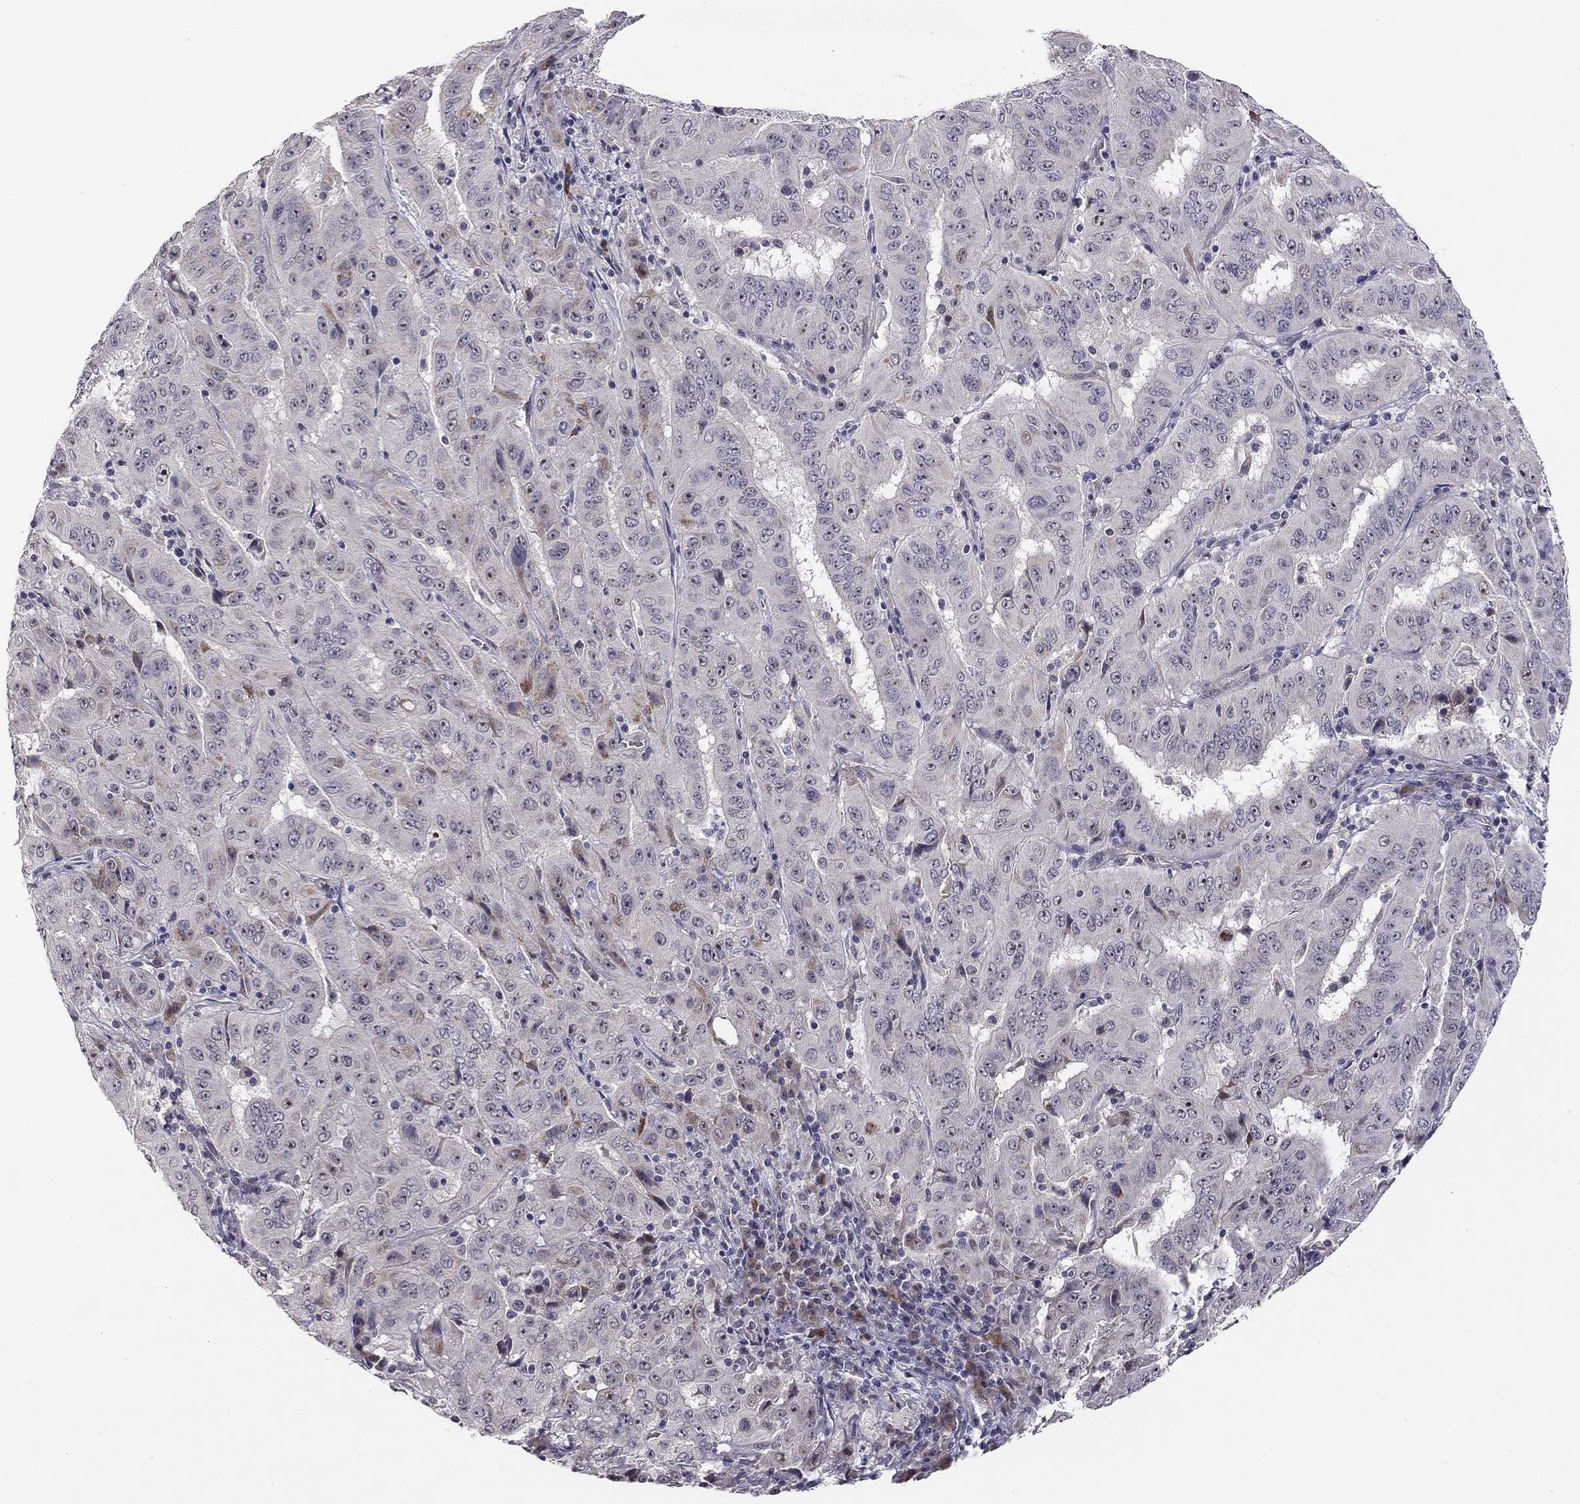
{"staining": {"intensity": "negative", "quantity": "none", "location": "none"}, "tissue": "pancreatic cancer", "cell_type": "Tumor cells", "image_type": "cancer", "snomed": [{"axis": "morphology", "description": "Adenocarcinoma, NOS"}, {"axis": "topography", "description": "Pancreas"}], "caption": "IHC histopathology image of neoplastic tissue: human adenocarcinoma (pancreatic) stained with DAB shows no significant protein expression in tumor cells.", "gene": "STXBP6", "patient": {"sex": "male", "age": 63}}